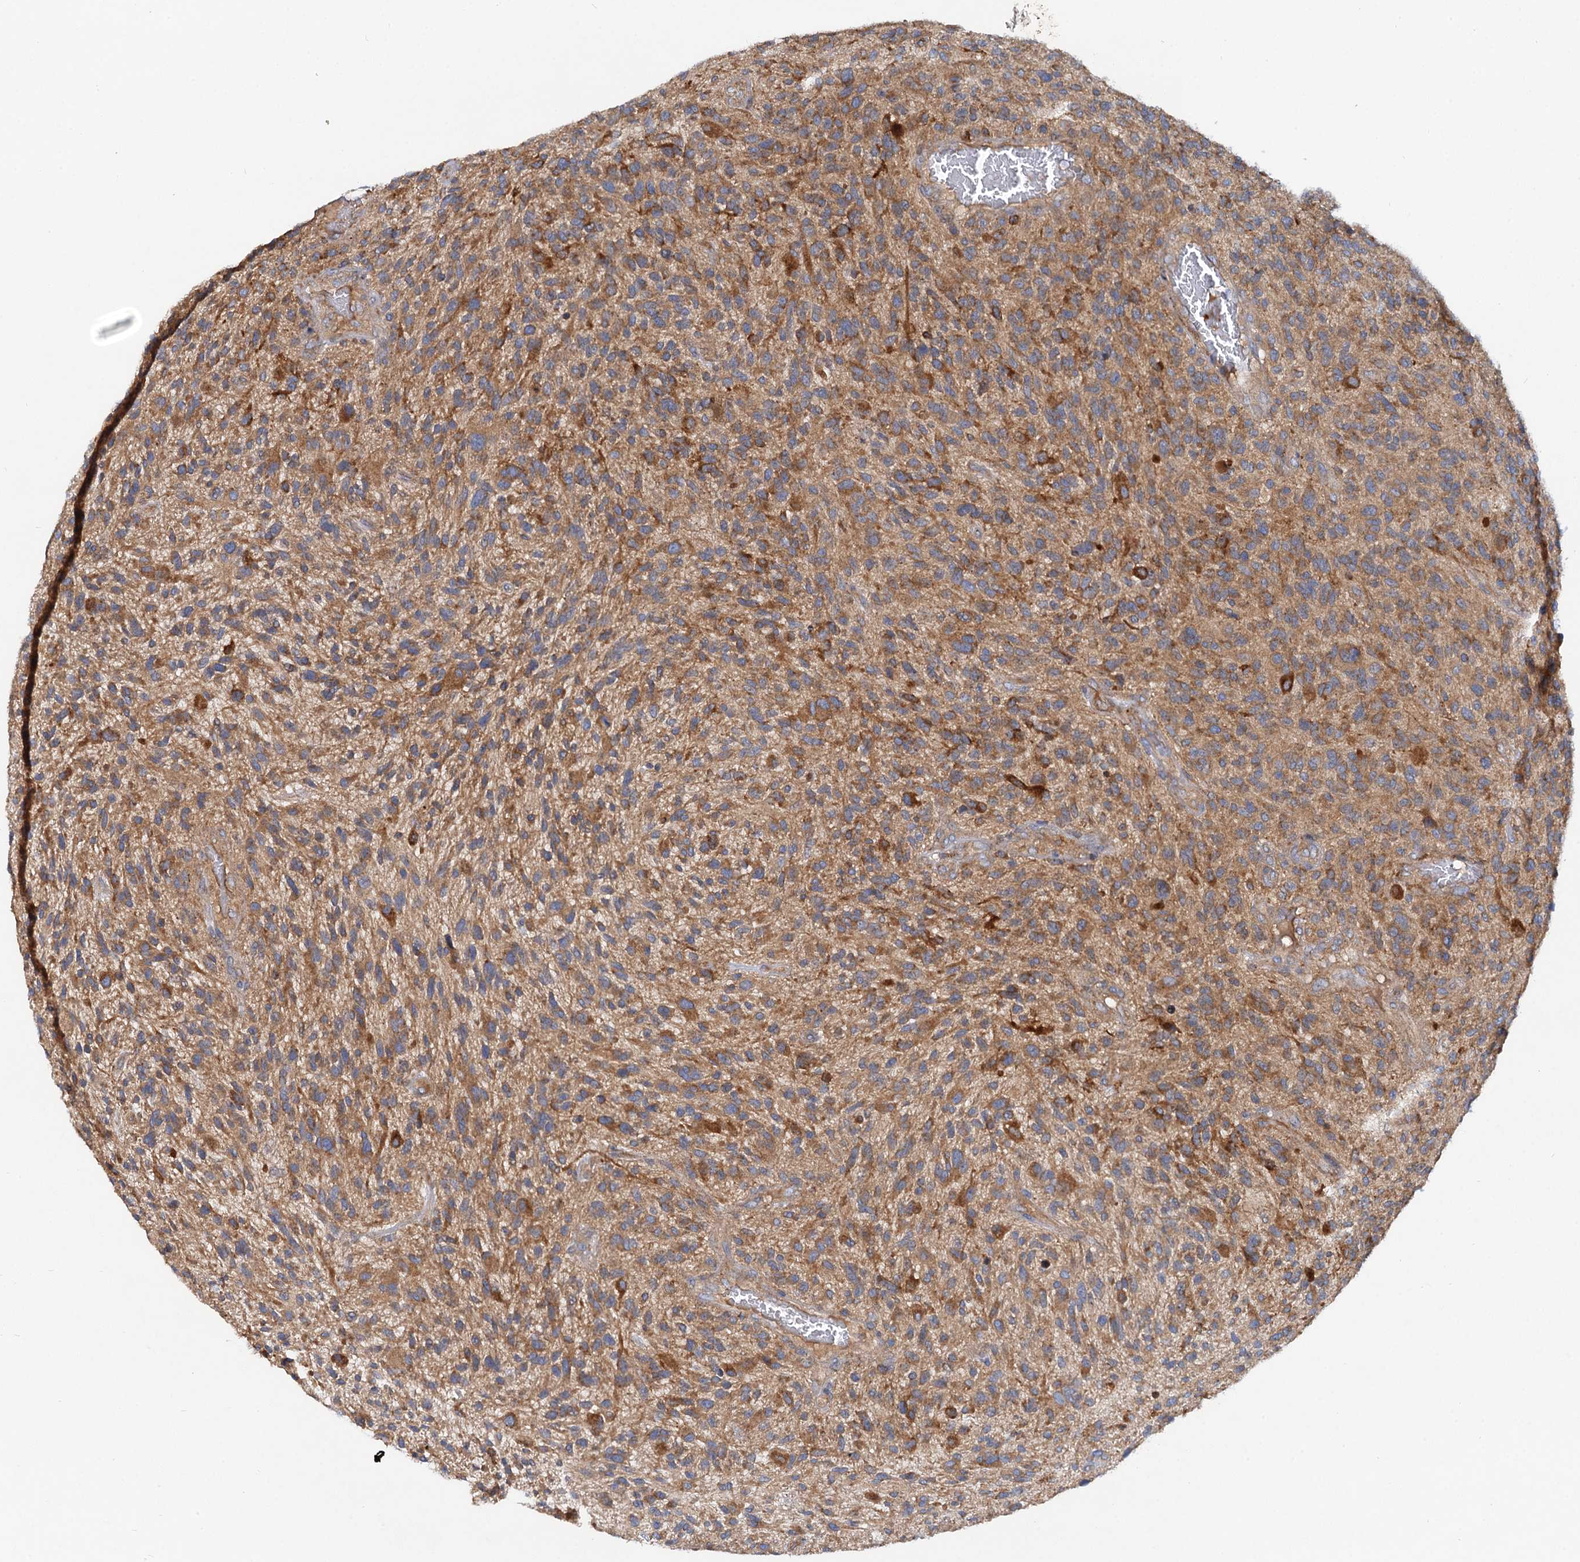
{"staining": {"intensity": "moderate", "quantity": ">75%", "location": "cytoplasmic/membranous"}, "tissue": "glioma", "cell_type": "Tumor cells", "image_type": "cancer", "snomed": [{"axis": "morphology", "description": "Glioma, malignant, High grade"}, {"axis": "topography", "description": "Brain"}], "caption": "IHC micrograph of neoplastic tissue: human high-grade glioma (malignant) stained using immunohistochemistry demonstrates medium levels of moderate protein expression localized specifically in the cytoplasmic/membranous of tumor cells, appearing as a cytoplasmic/membranous brown color.", "gene": "ALKBH7", "patient": {"sex": "male", "age": 47}}